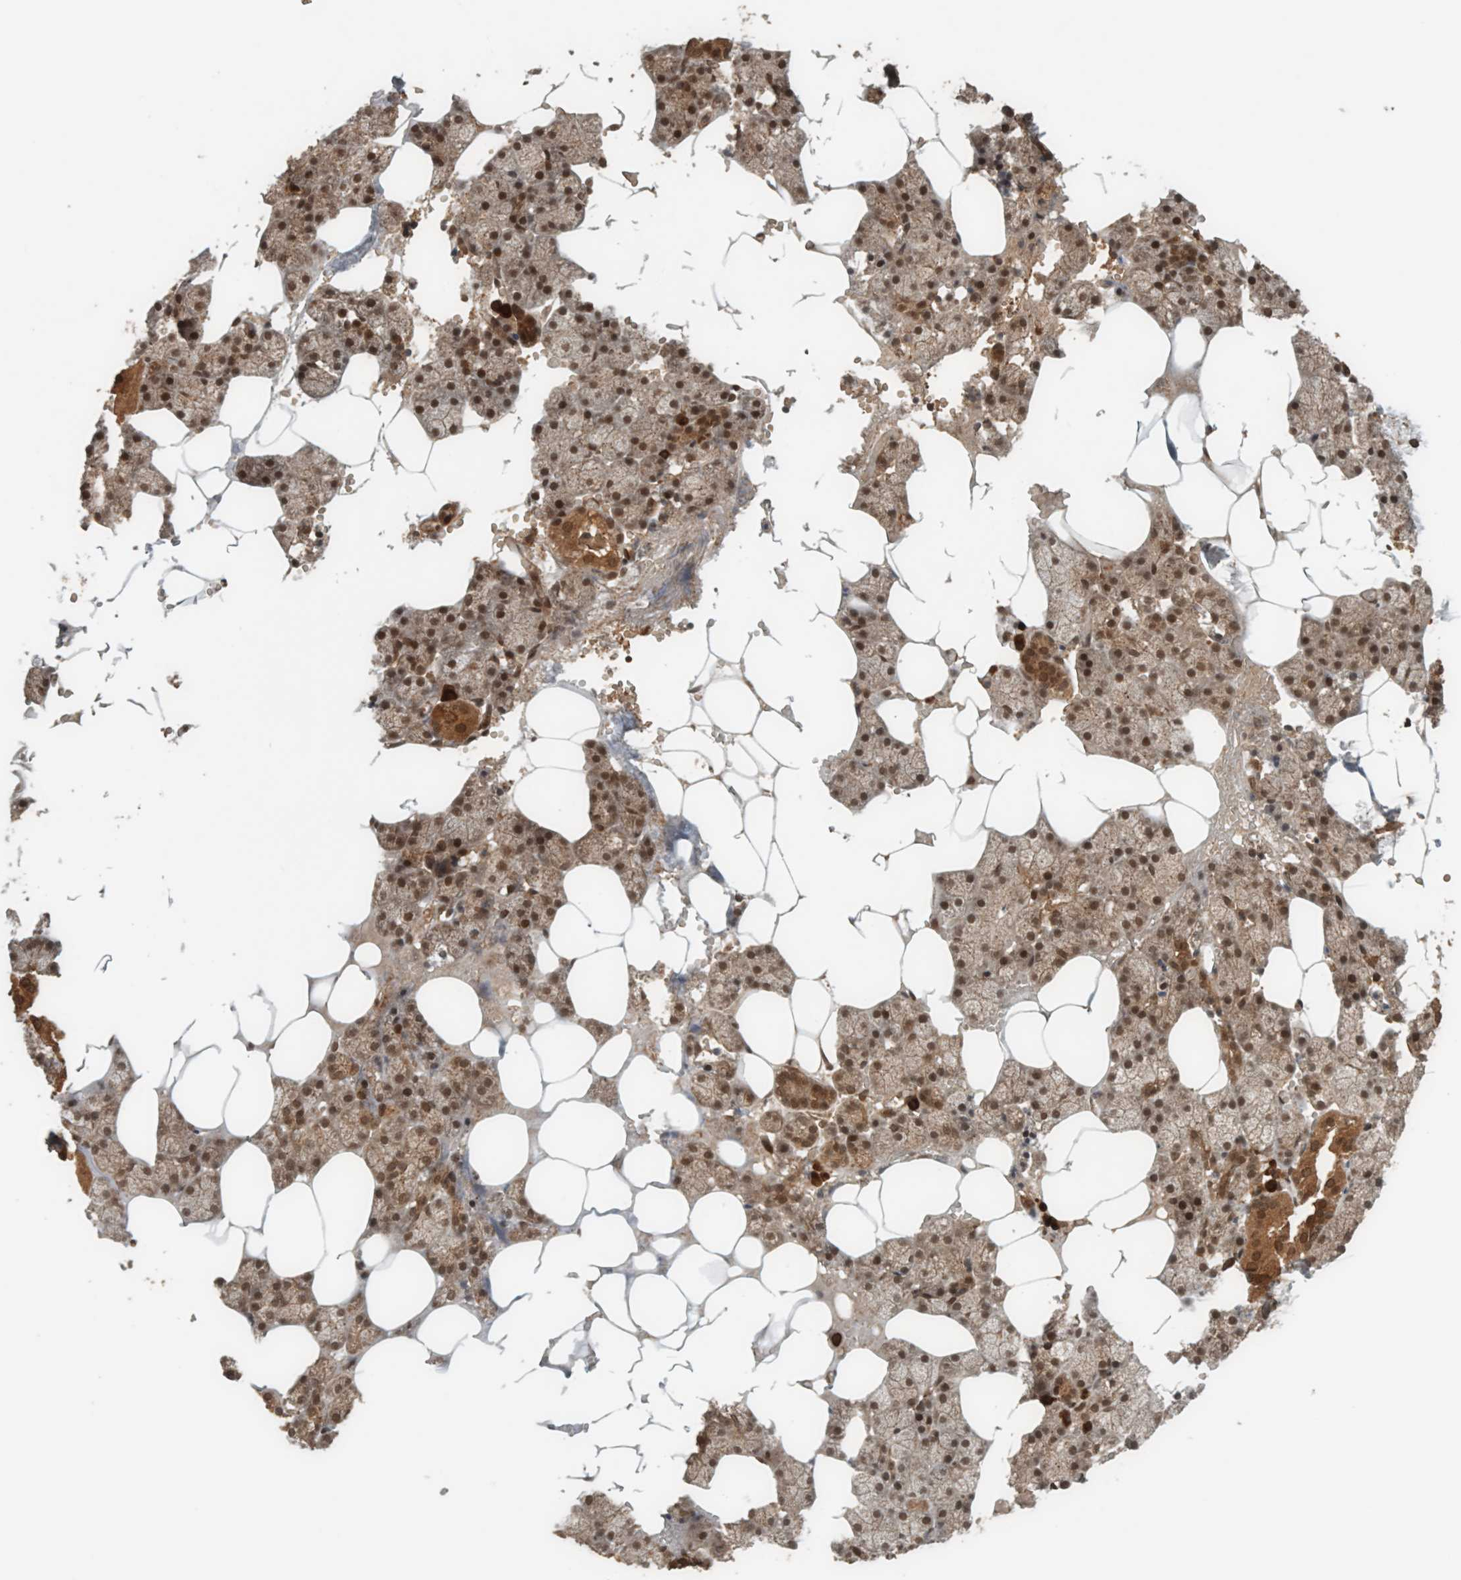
{"staining": {"intensity": "moderate", "quantity": ">75%", "location": "cytoplasmic/membranous,nuclear"}, "tissue": "salivary gland", "cell_type": "Glandular cells", "image_type": "normal", "snomed": [{"axis": "morphology", "description": "Normal tissue, NOS"}, {"axis": "topography", "description": "Salivary gland"}], "caption": "A brown stain labels moderate cytoplasmic/membranous,nuclear expression of a protein in glandular cells of benign human salivary gland.", "gene": "CNTROB", "patient": {"sex": "male", "age": 62}}